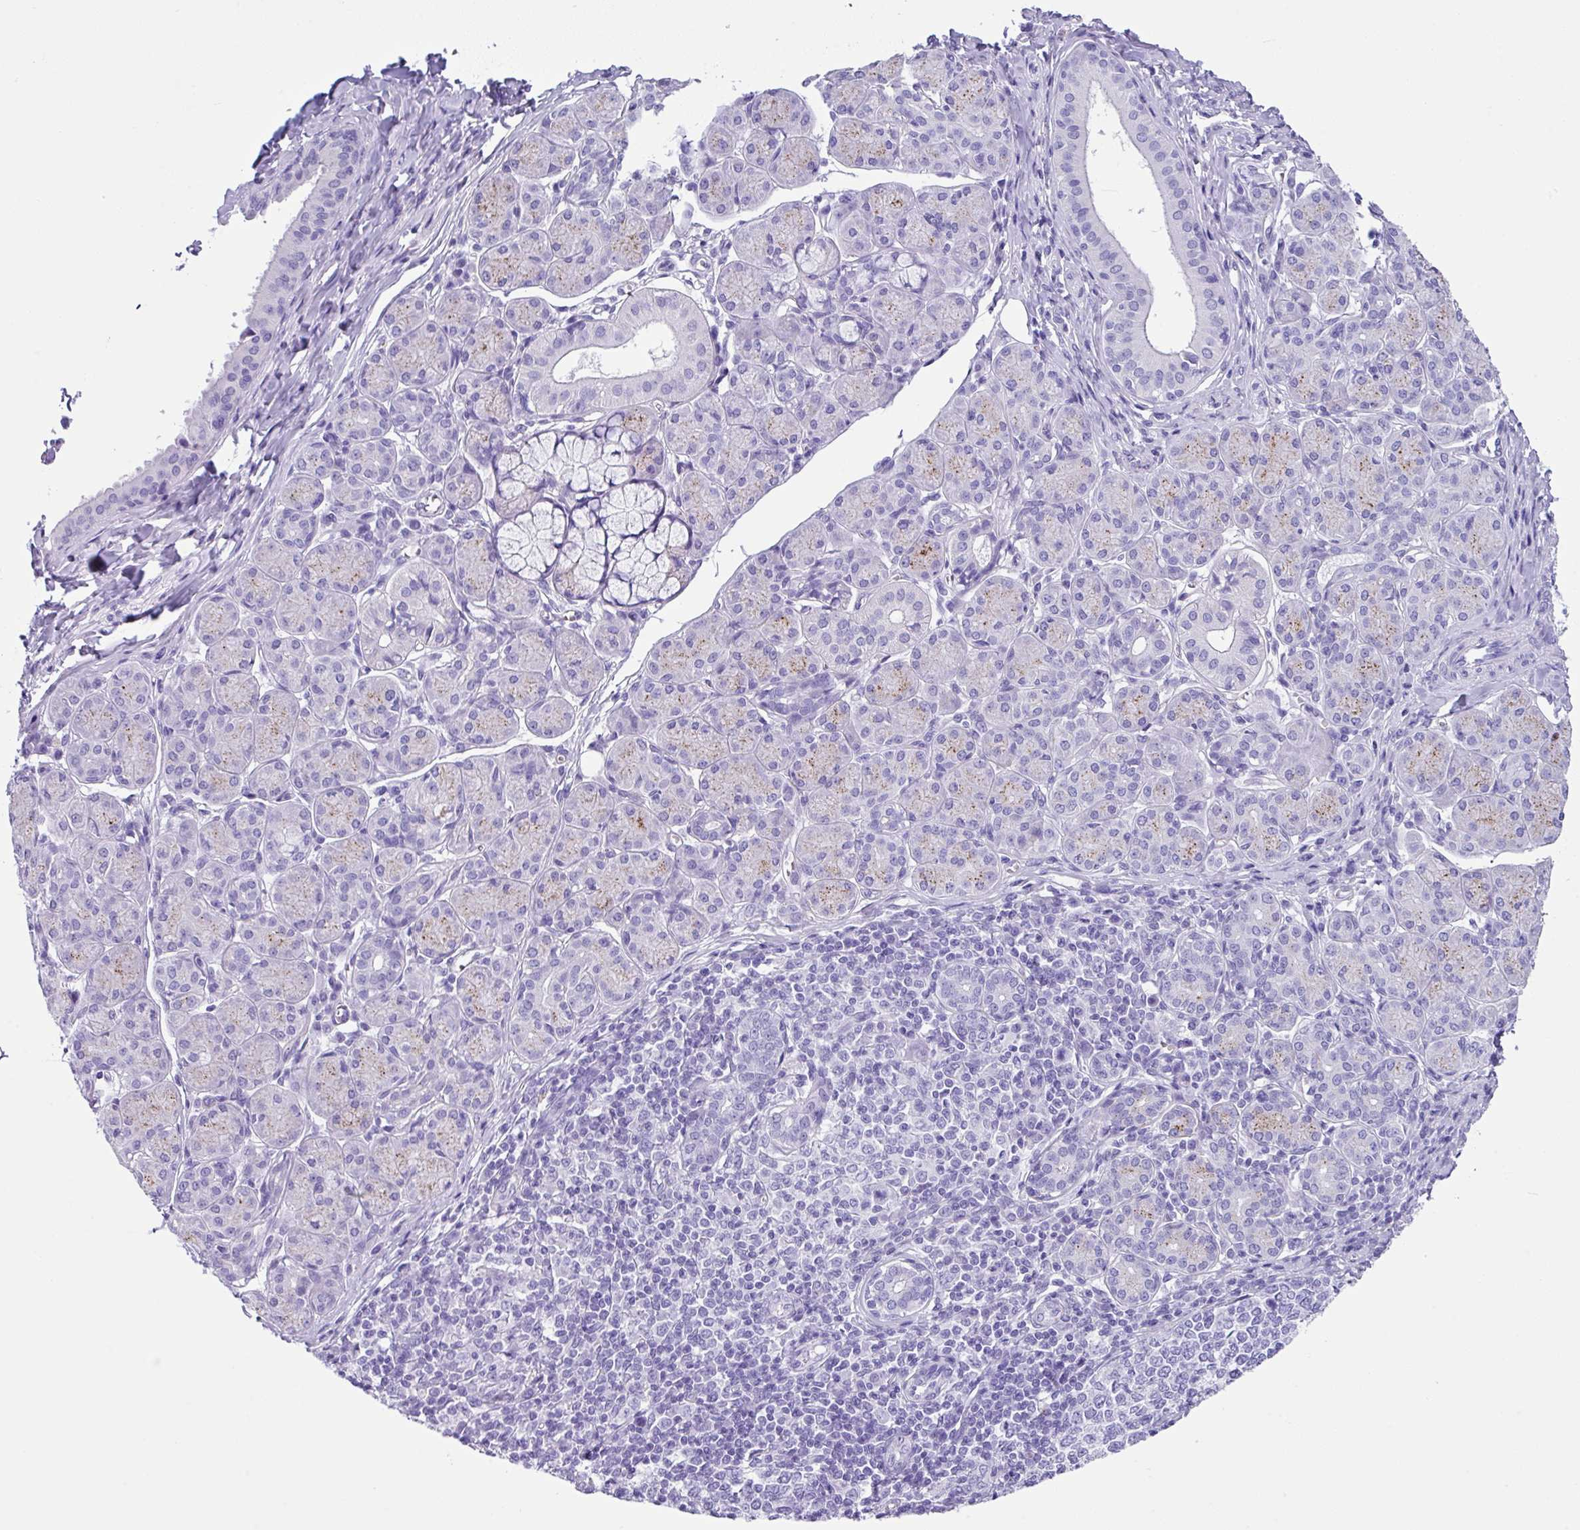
{"staining": {"intensity": "weak", "quantity": "<25%", "location": "cytoplasmic/membranous"}, "tissue": "salivary gland", "cell_type": "Glandular cells", "image_type": "normal", "snomed": [{"axis": "morphology", "description": "Normal tissue, NOS"}, {"axis": "morphology", "description": "Inflammation, NOS"}, {"axis": "topography", "description": "Lymph node"}, {"axis": "topography", "description": "Salivary gland"}], "caption": "Protein analysis of benign salivary gland displays no significant staining in glandular cells.", "gene": "ZG16", "patient": {"sex": "male", "age": 3}}